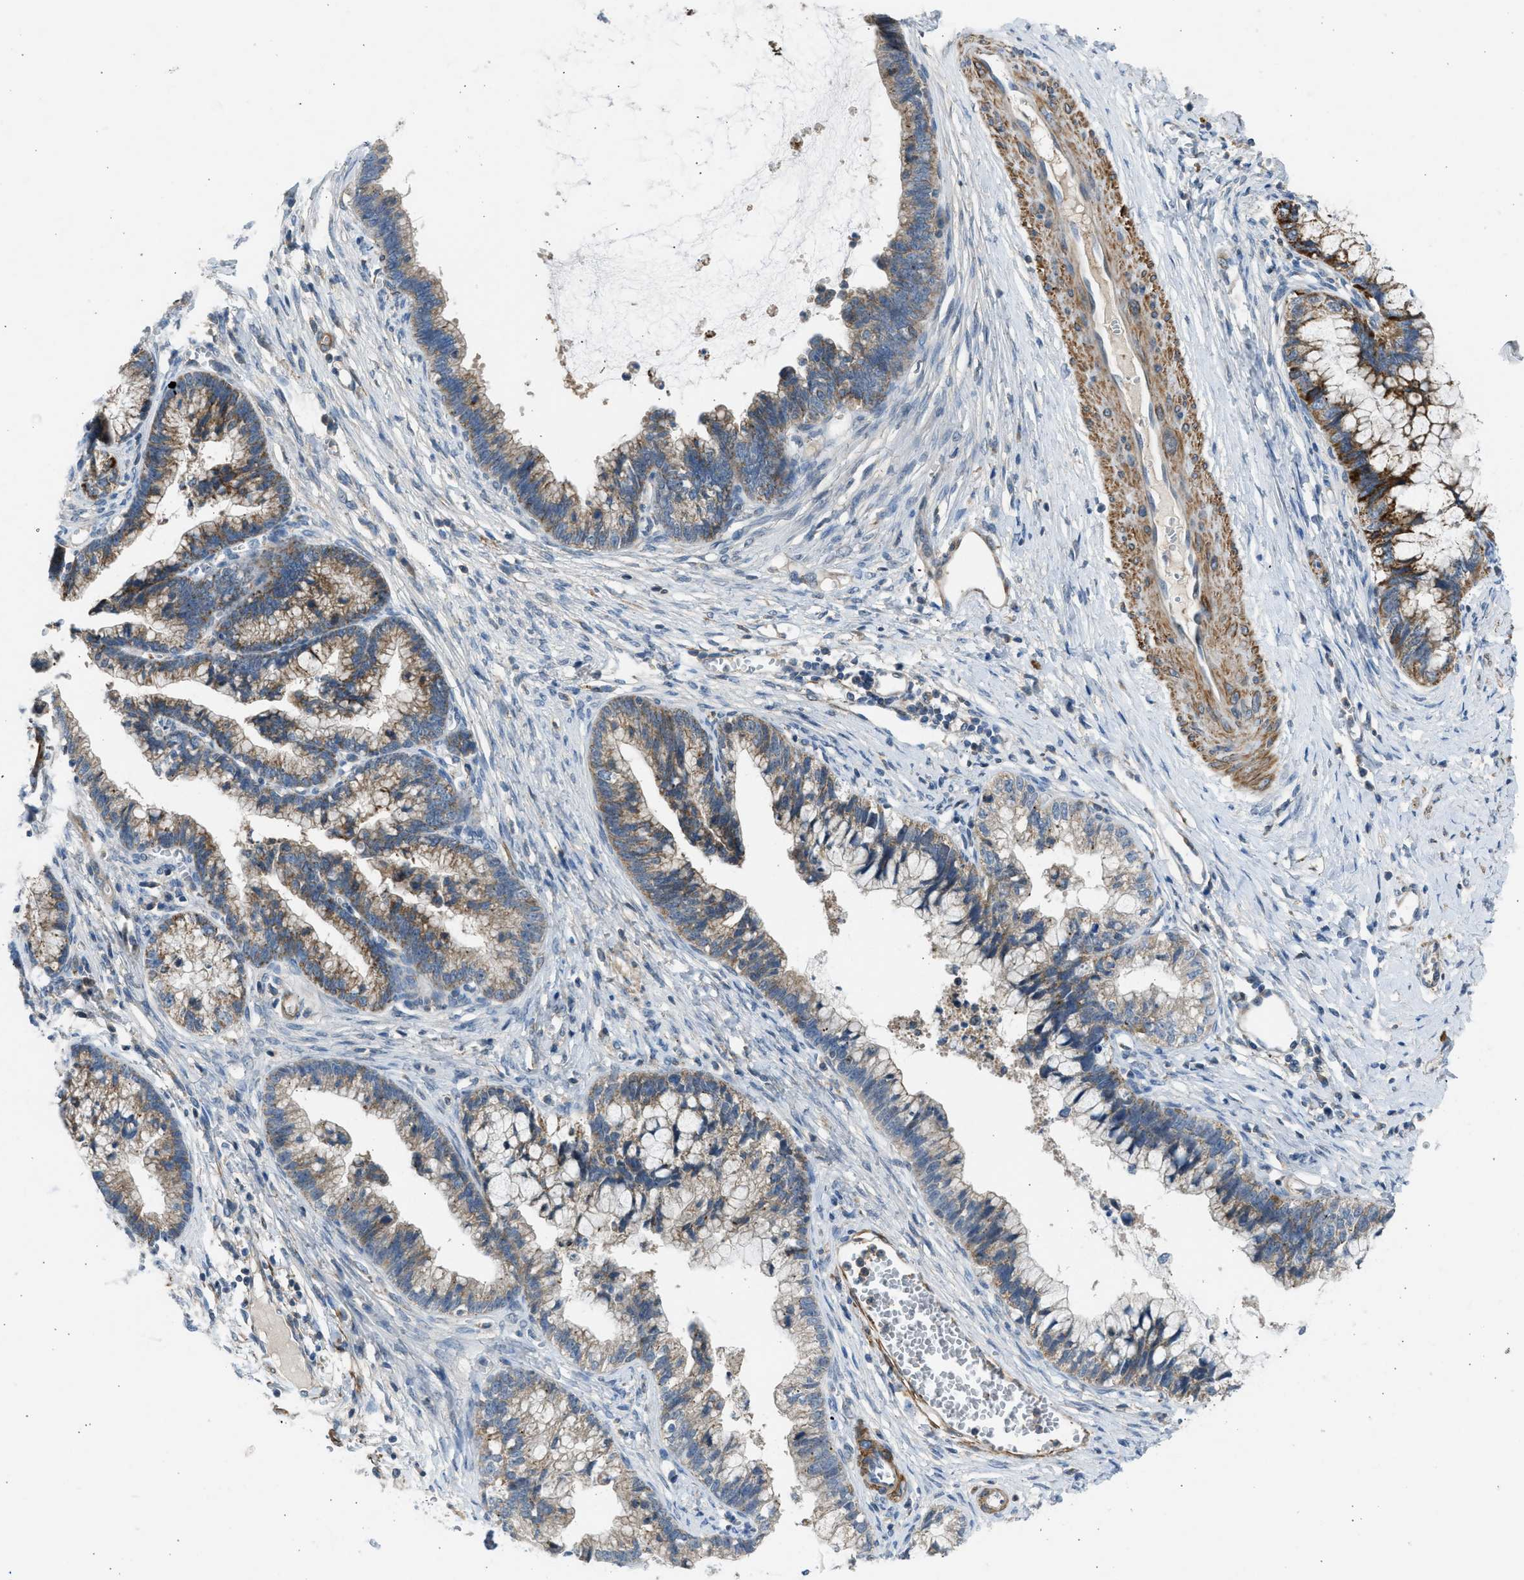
{"staining": {"intensity": "moderate", "quantity": "25%-75%", "location": "cytoplasmic/membranous"}, "tissue": "cervical cancer", "cell_type": "Tumor cells", "image_type": "cancer", "snomed": [{"axis": "morphology", "description": "Adenocarcinoma, NOS"}, {"axis": "topography", "description": "Cervix"}], "caption": "The photomicrograph displays a brown stain indicating the presence of a protein in the cytoplasmic/membranous of tumor cells in cervical adenocarcinoma. The protein of interest is shown in brown color, while the nuclei are stained blue.", "gene": "PCNX3", "patient": {"sex": "female", "age": 44}}